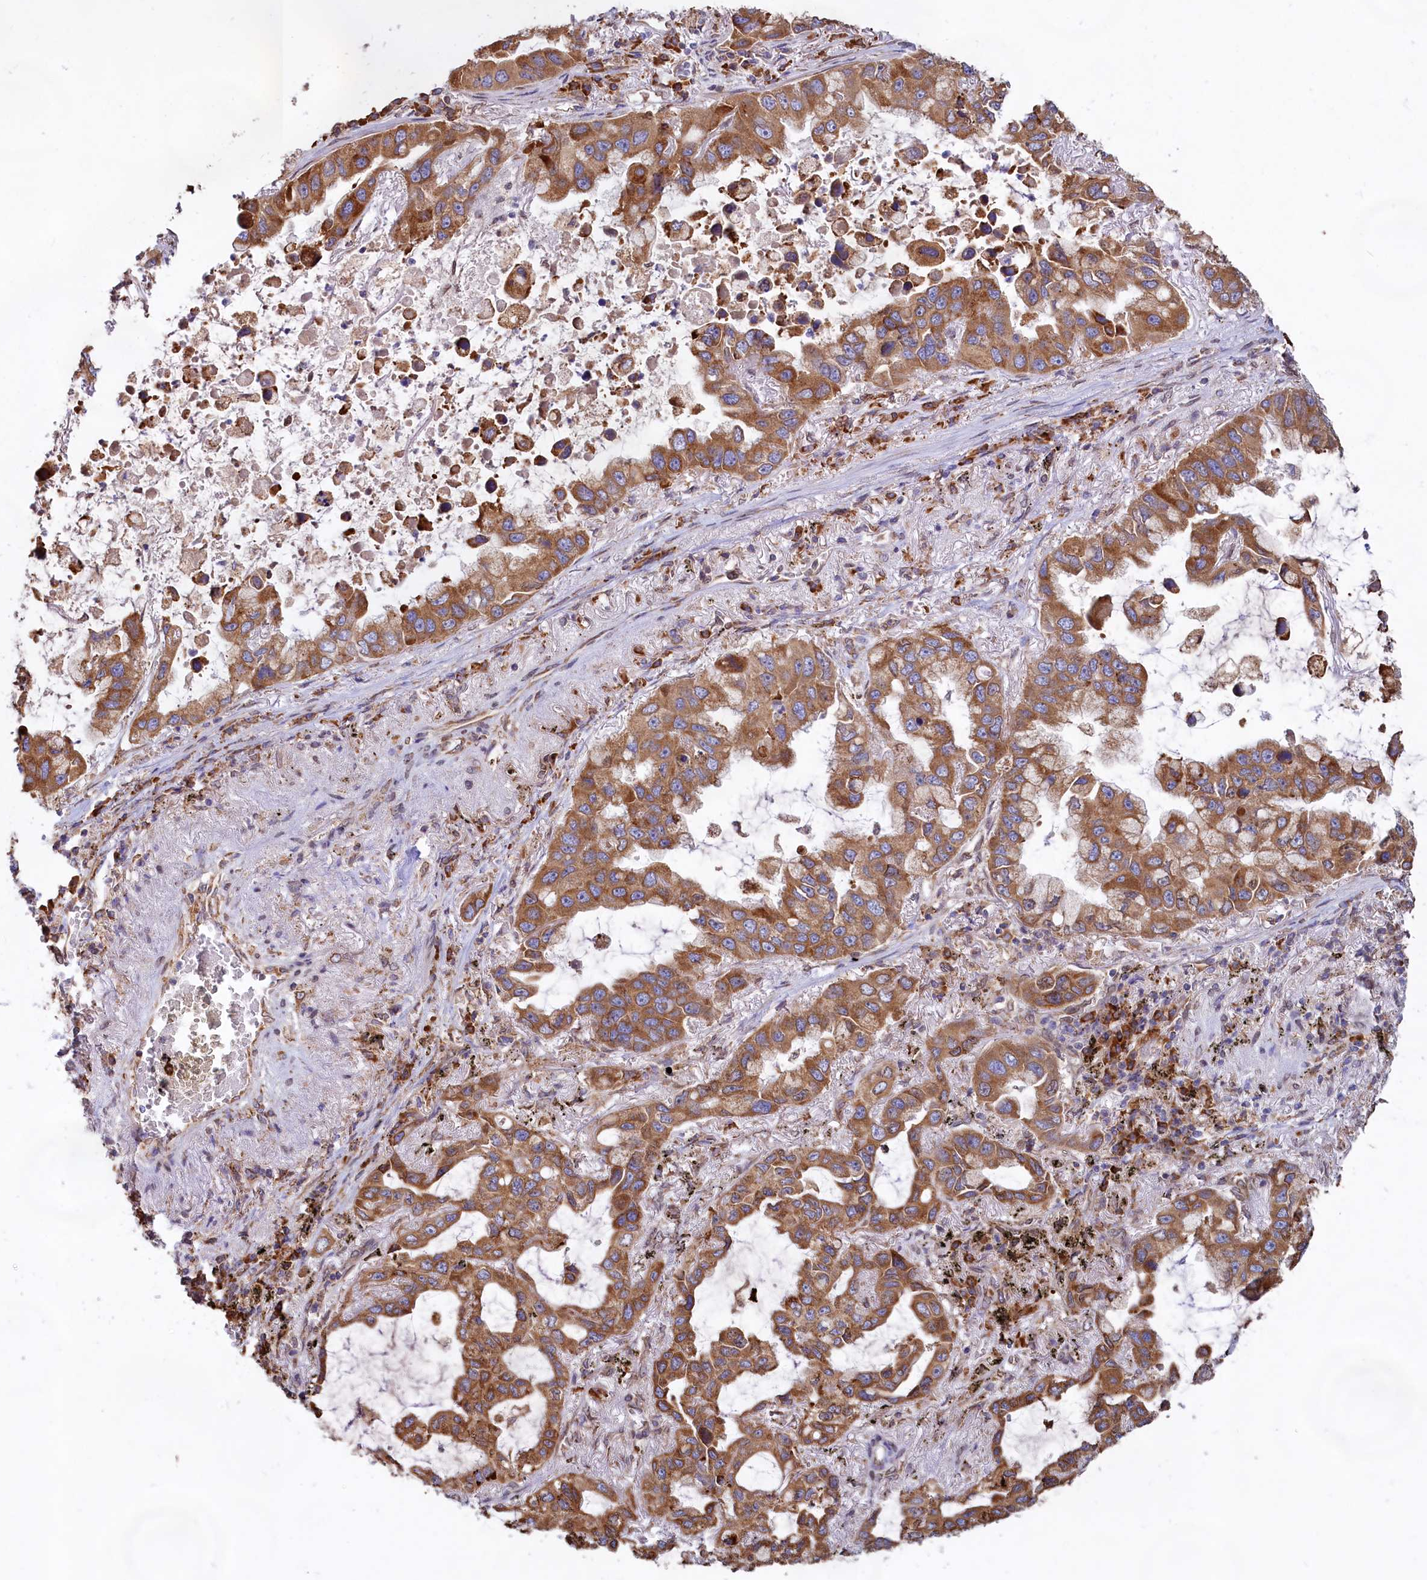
{"staining": {"intensity": "strong", "quantity": ">75%", "location": "cytoplasmic/membranous"}, "tissue": "lung cancer", "cell_type": "Tumor cells", "image_type": "cancer", "snomed": [{"axis": "morphology", "description": "Adenocarcinoma, NOS"}, {"axis": "topography", "description": "Lung"}], "caption": "Immunohistochemistry staining of lung adenocarcinoma, which exhibits high levels of strong cytoplasmic/membranous staining in approximately >75% of tumor cells indicating strong cytoplasmic/membranous protein expression. The staining was performed using DAB (3,3'-diaminobenzidine) (brown) for protein detection and nuclei were counterstained in hematoxylin (blue).", "gene": "TBC1D19", "patient": {"sex": "male", "age": 64}}